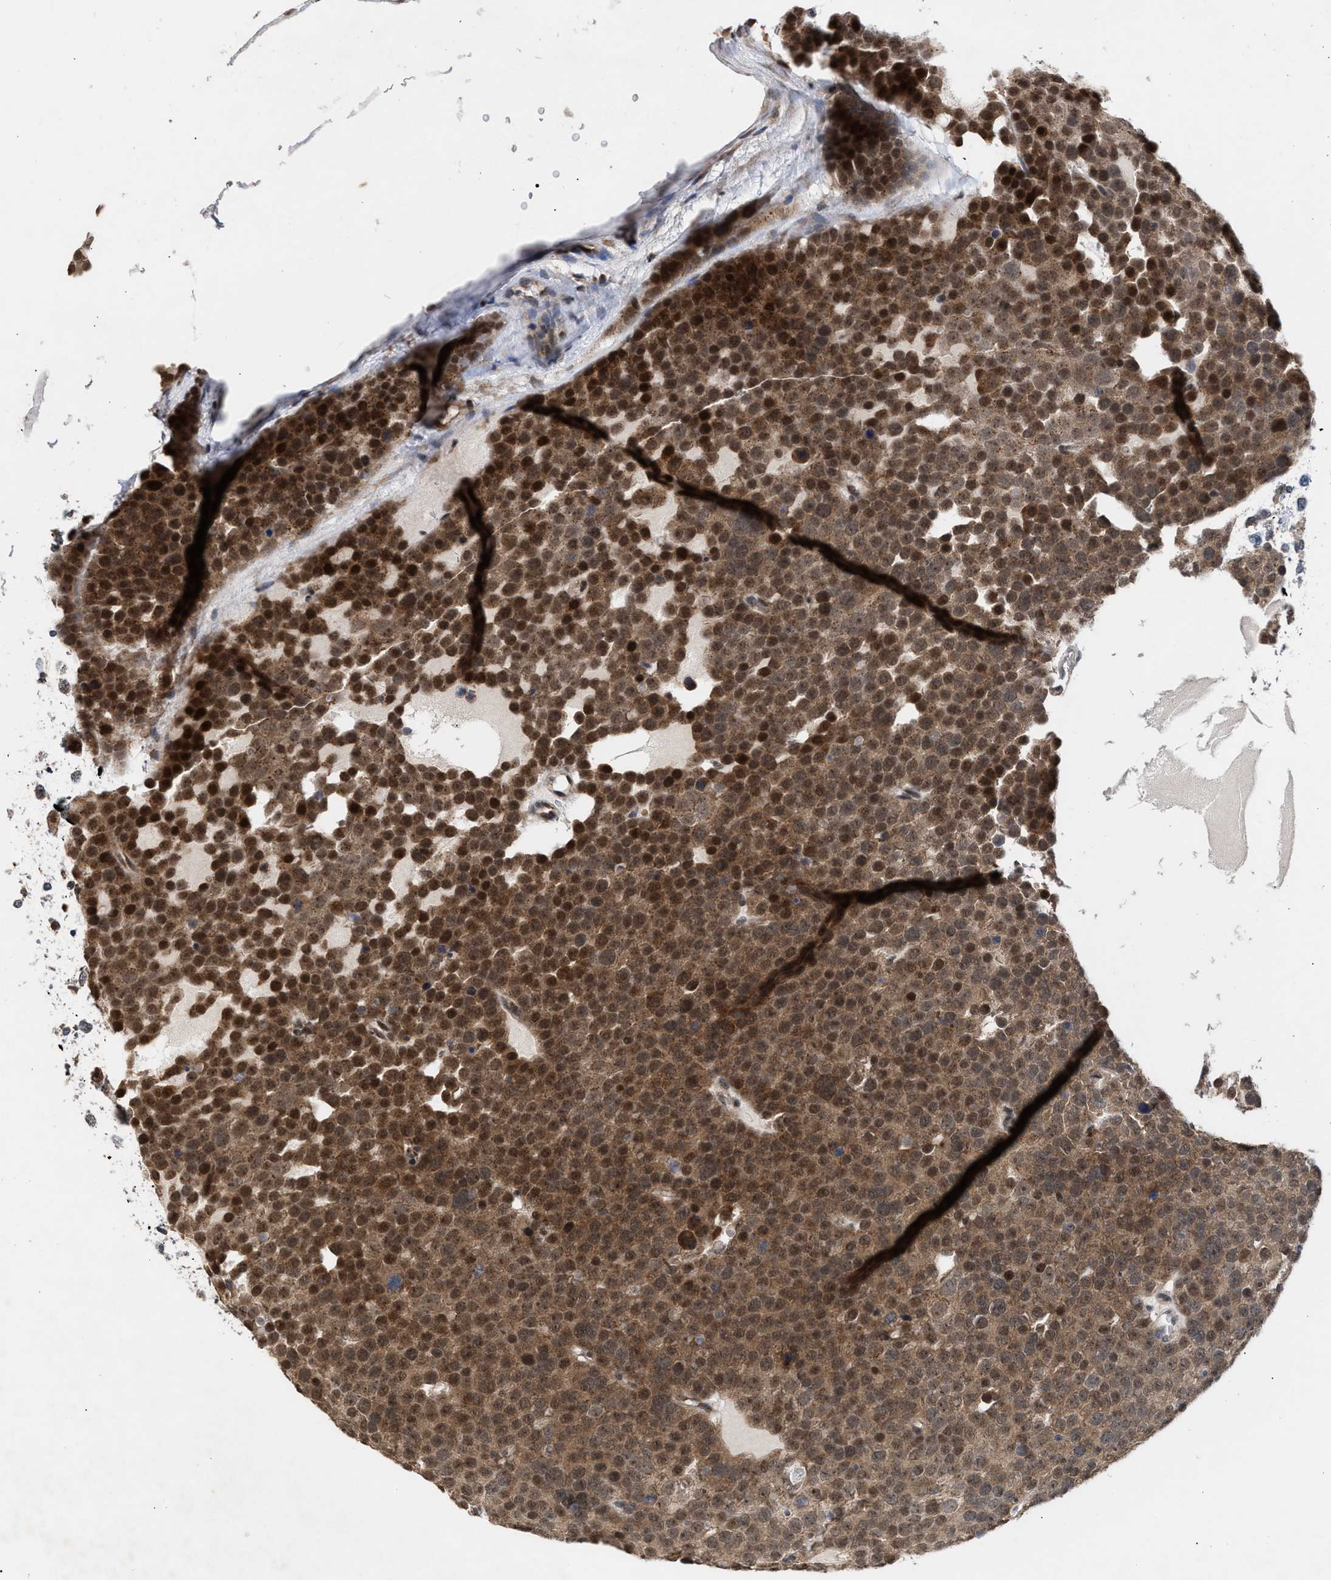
{"staining": {"intensity": "moderate", "quantity": ">75%", "location": "cytoplasmic/membranous,nuclear"}, "tissue": "testis cancer", "cell_type": "Tumor cells", "image_type": "cancer", "snomed": [{"axis": "morphology", "description": "Seminoma, NOS"}, {"axis": "topography", "description": "Testis"}], "caption": "High-magnification brightfield microscopy of seminoma (testis) stained with DAB (3,3'-diaminobenzidine) (brown) and counterstained with hematoxylin (blue). tumor cells exhibit moderate cytoplasmic/membranous and nuclear positivity is appreciated in approximately>75% of cells.", "gene": "MKNK2", "patient": {"sex": "male", "age": 71}}